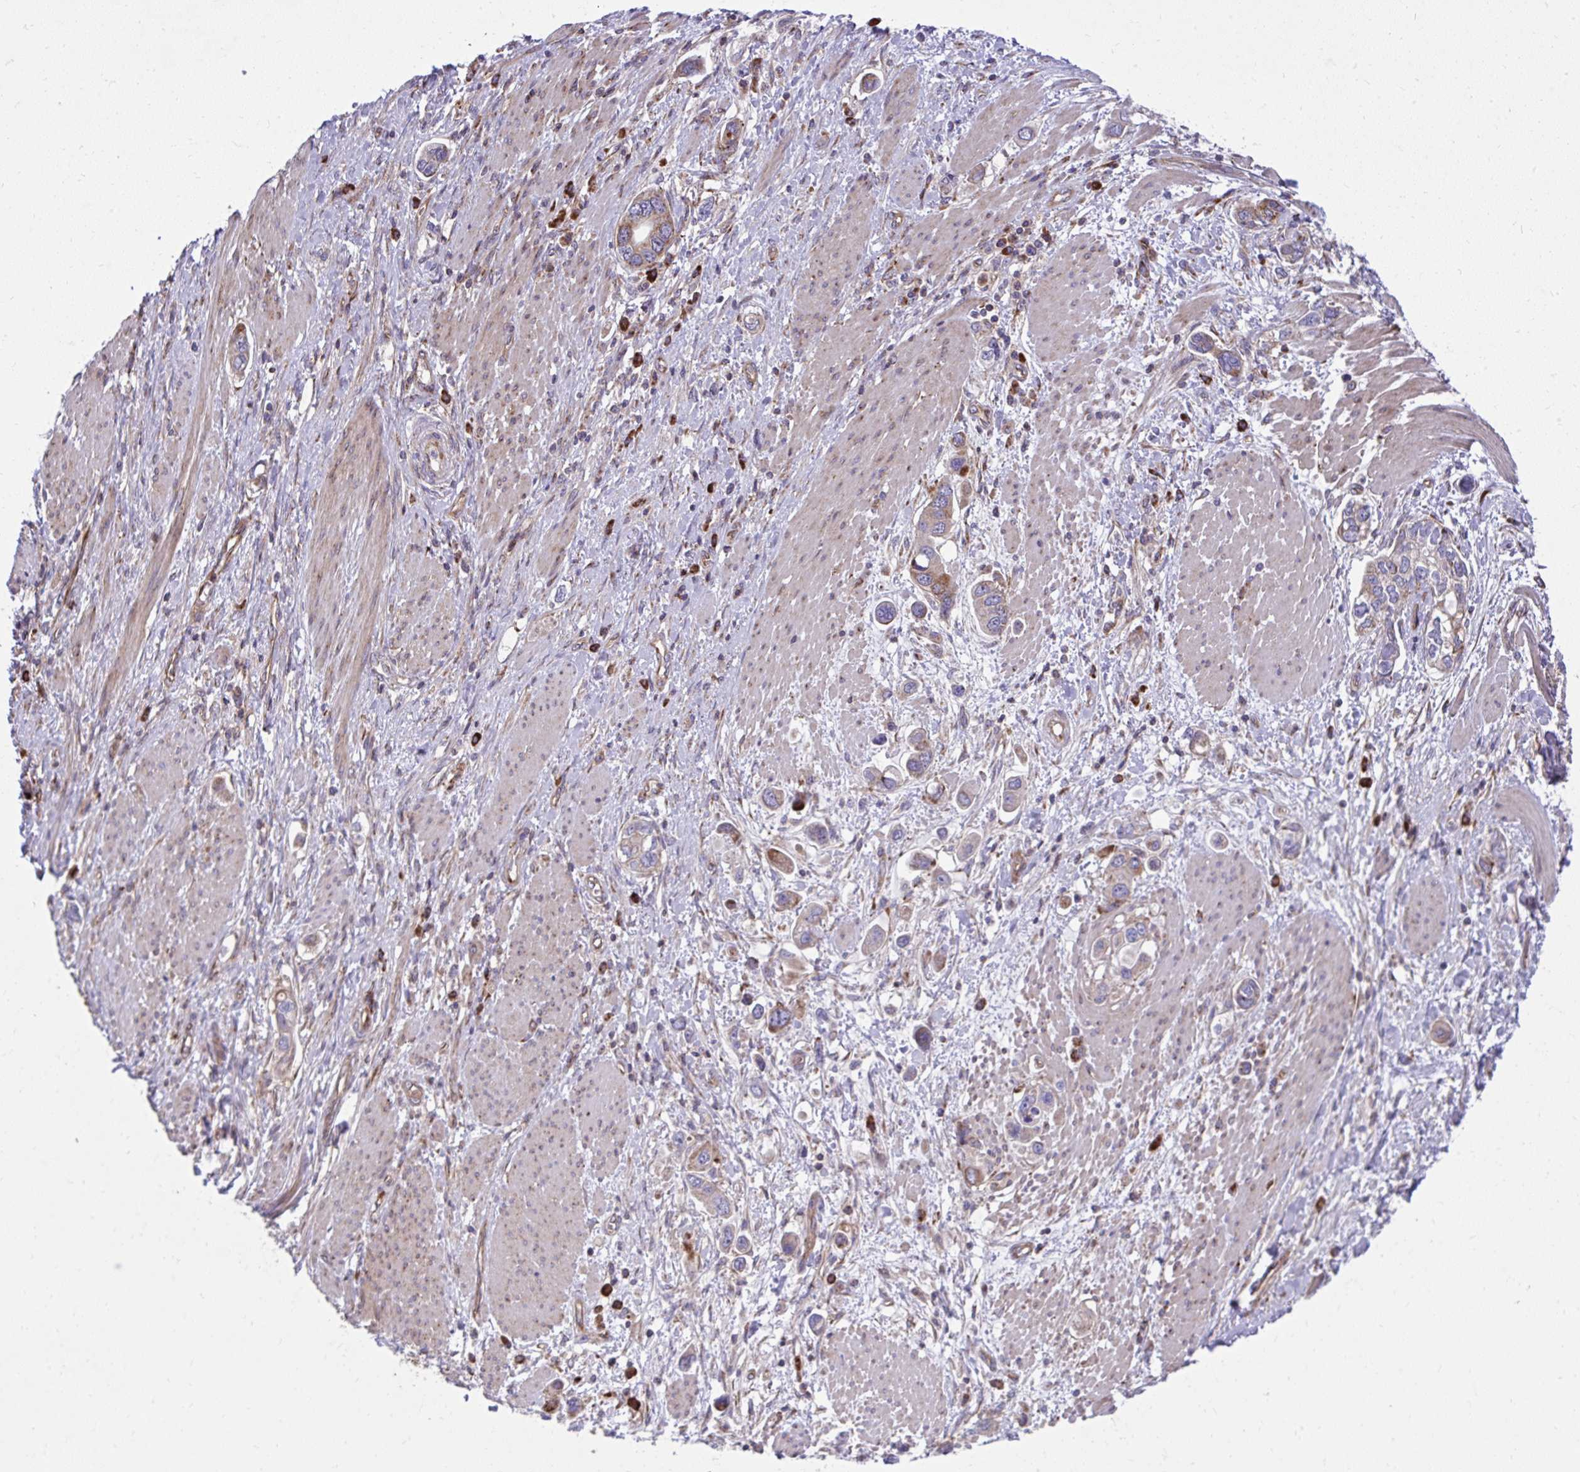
{"staining": {"intensity": "moderate", "quantity": ">75%", "location": "cytoplasmic/membranous"}, "tissue": "stomach cancer", "cell_type": "Tumor cells", "image_type": "cancer", "snomed": [{"axis": "morphology", "description": "Adenocarcinoma, NOS"}, {"axis": "topography", "description": "Stomach, lower"}], "caption": "This micrograph demonstrates immunohistochemistry (IHC) staining of stomach cancer (adenocarcinoma), with medium moderate cytoplasmic/membranous positivity in about >75% of tumor cells.", "gene": "NMNAT3", "patient": {"sex": "female", "age": 93}}